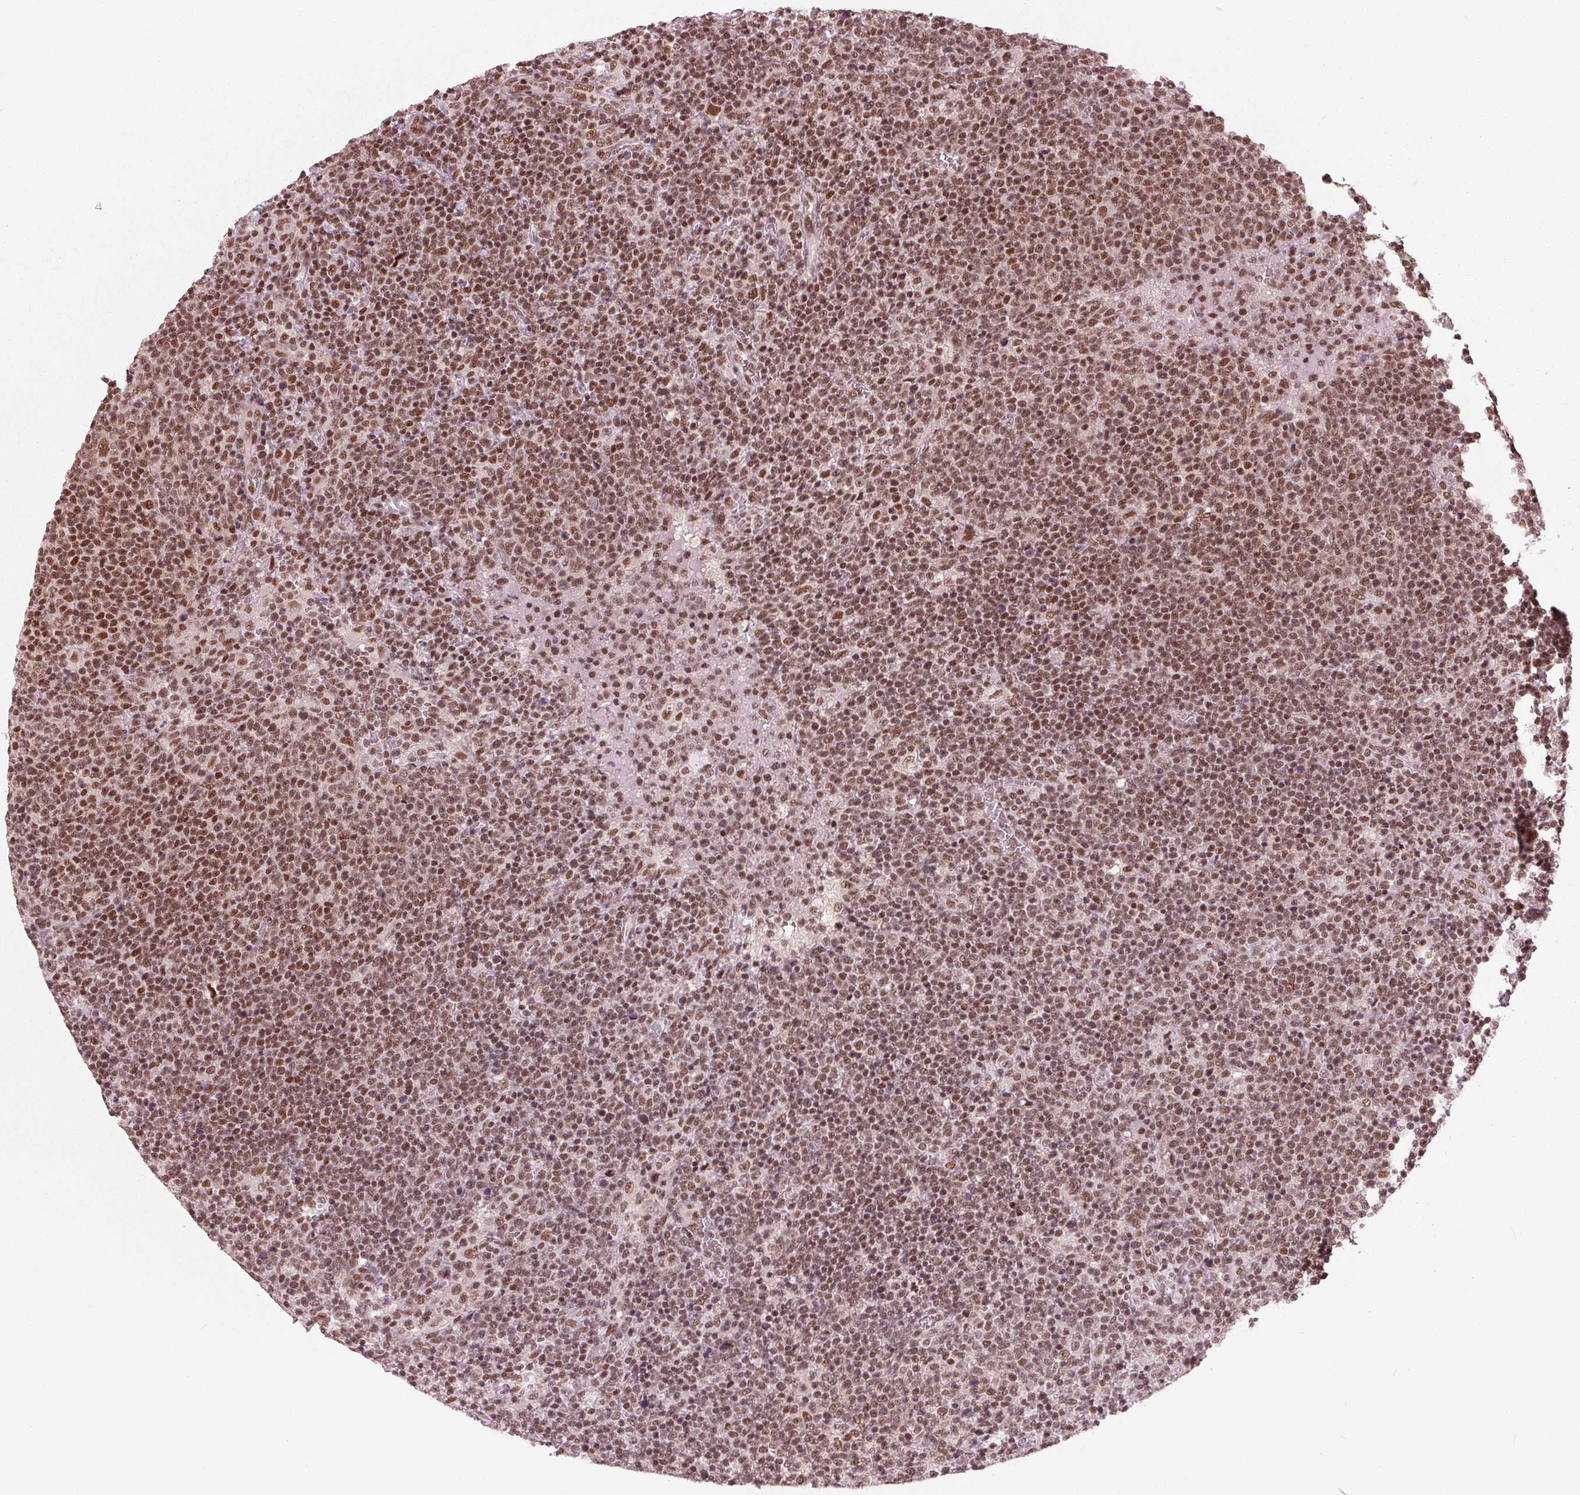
{"staining": {"intensity": "moderate", "quantity": ">75%", "location": "nuclear"}, "tissue": "lymphoma", "cell_type": "Tumor cells", "image_type": "cancer", "snomed": [{"axis": "morphology", "description": "Malignant lymphoma, non-Hodgkin's type, High grade"}, {"axis": "topography", "description": "Lymph node"}], "caption": "Moderate nuclear expression for a protein is seen in about >75% of tumor cells of high-grade malignant lymphoma, non-Hodgkin's type using immunohistochemistry (IHC).", "gene": "LSM2", "patient": {"sex": "male", "age": 61}}